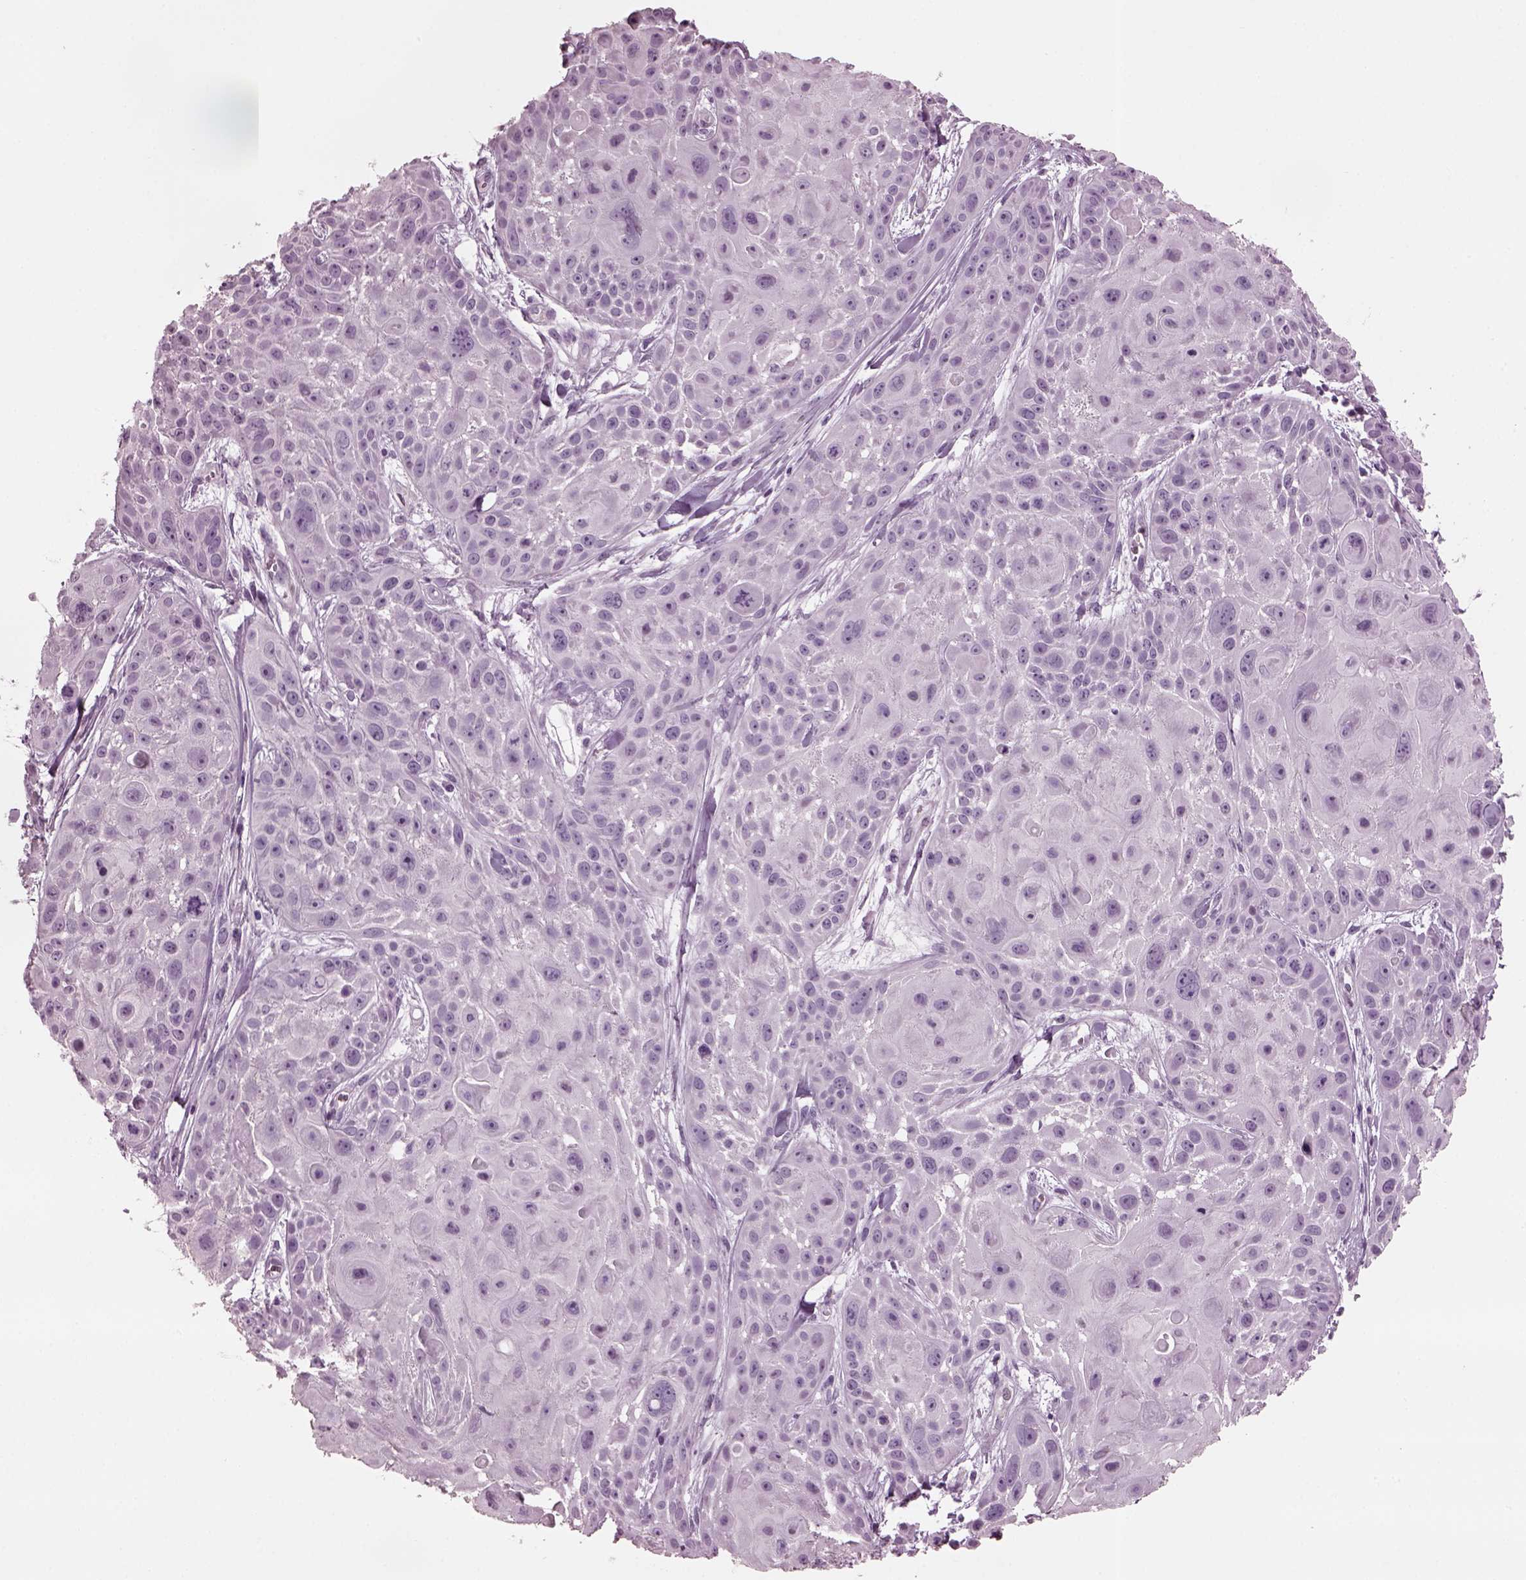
{"staining": {"intensity": "negative", "quantity": "none", "location": "none"}, "tissue": "skin cancer", "cell_type": "Tumor cells", "image_type": "cancer", "snomed": [{"axis": "morphology", "description": "Squamous cell carcinoma, NOS"}, {"axis": "topography", "description": "Skin"}, {"axis": "topography", "description": "Anal"}], "caption": "IHC of human skin squamous cell carcinoma exhibits no staining in tumor cells.", "gene": "TPPP2", "patient": {"sex": "female", "age": 75}}